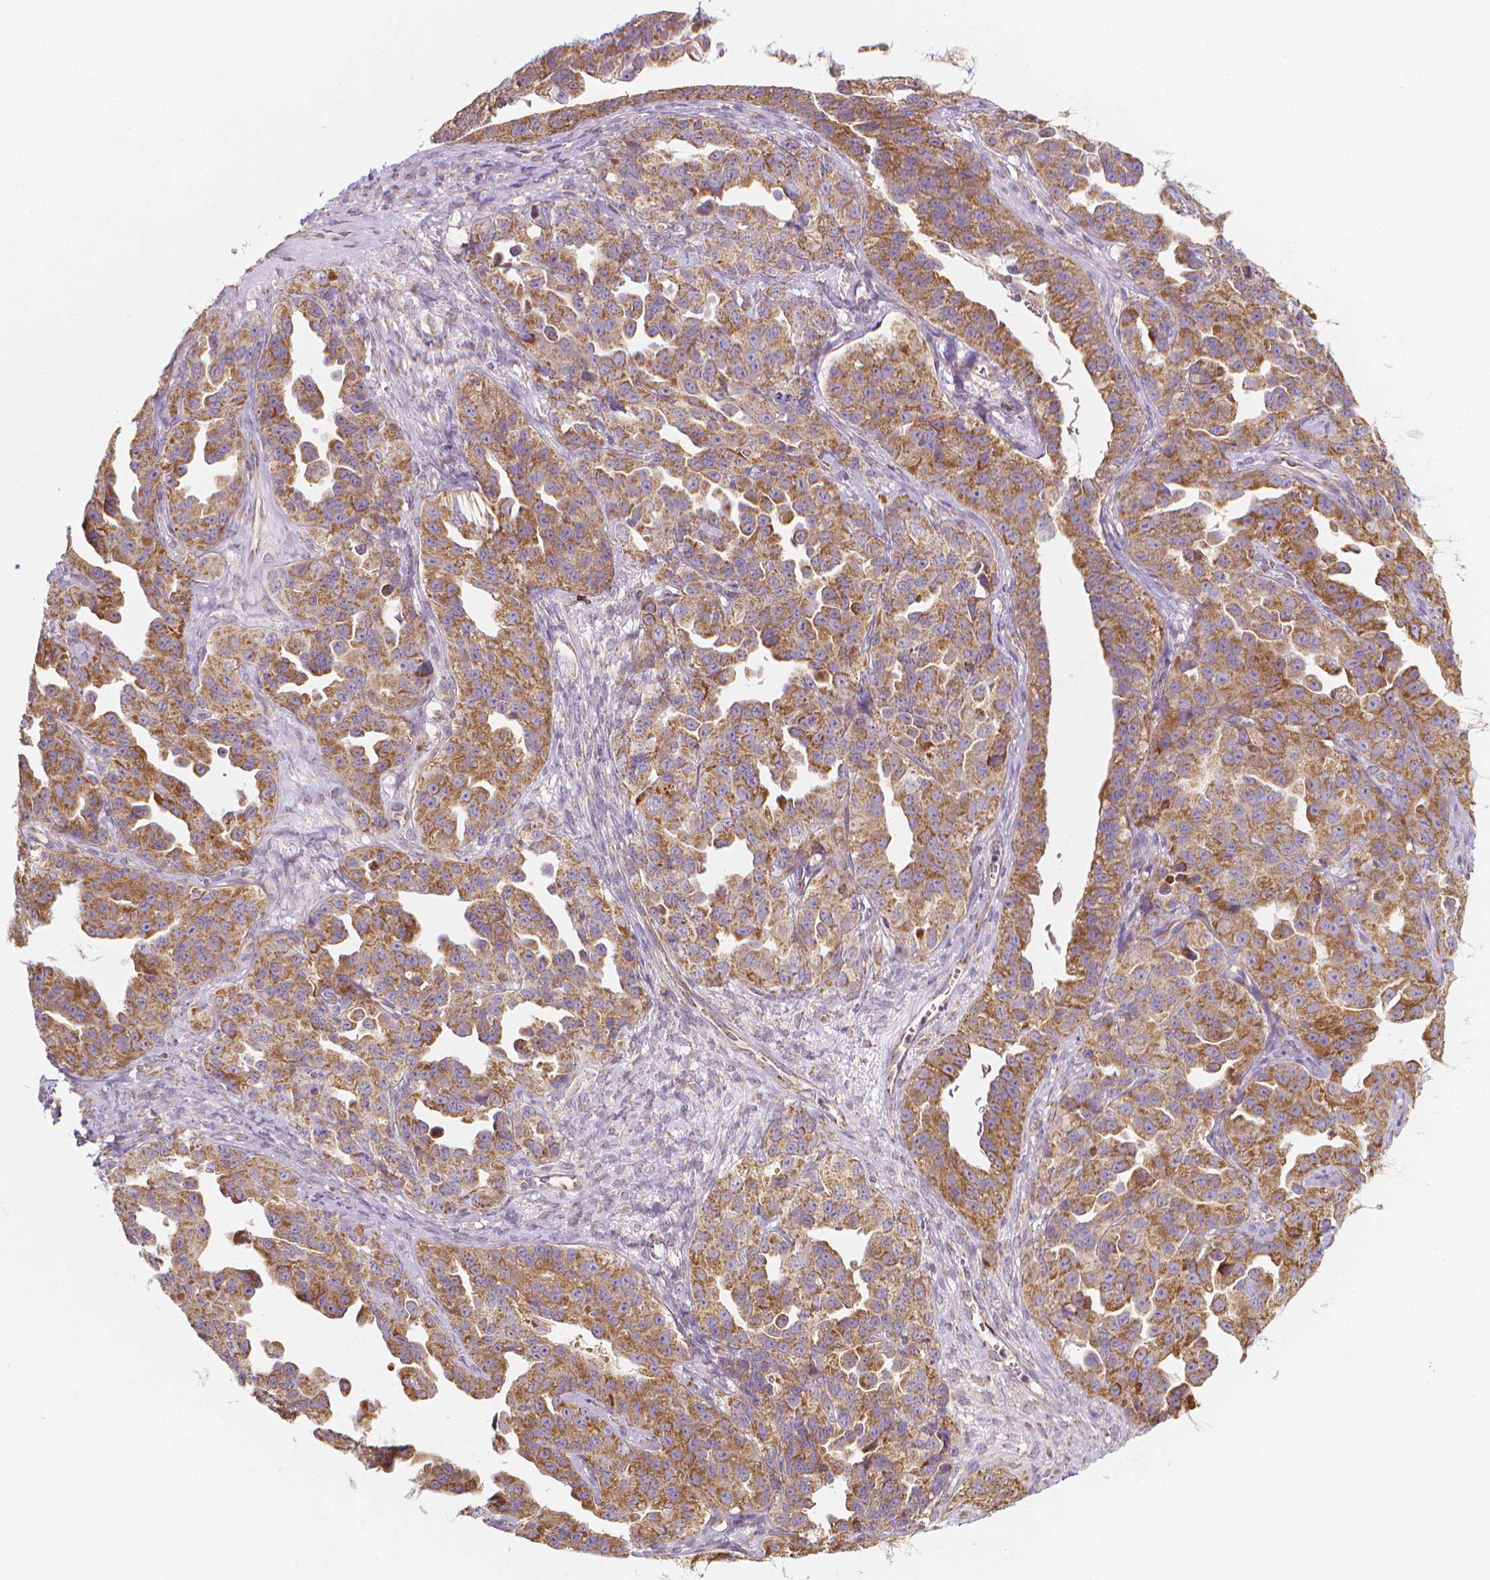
{"staining": {"intensity": "moderate", "quantity": ">75%", "location": "cytoplasmic/membranous"}, "tissue": "ovarian cancer", "cell_type": "Tumor cells", "image_type": "cancer", "snomed": [{"axis": "morphology", "description": "Cystadenocarcinoma, serous, NOS"}, {"axis": "topography", "description": "Ovary"}], "caption": "Immunohistochemistry (DAB) staining of human ovarian cancer demonstrates moderate cytoplasmic/membranous protein expression in about >75% of tumor cells.", "gene": "SNCAIP", "patient": {"sex": "female", "age": 75}}